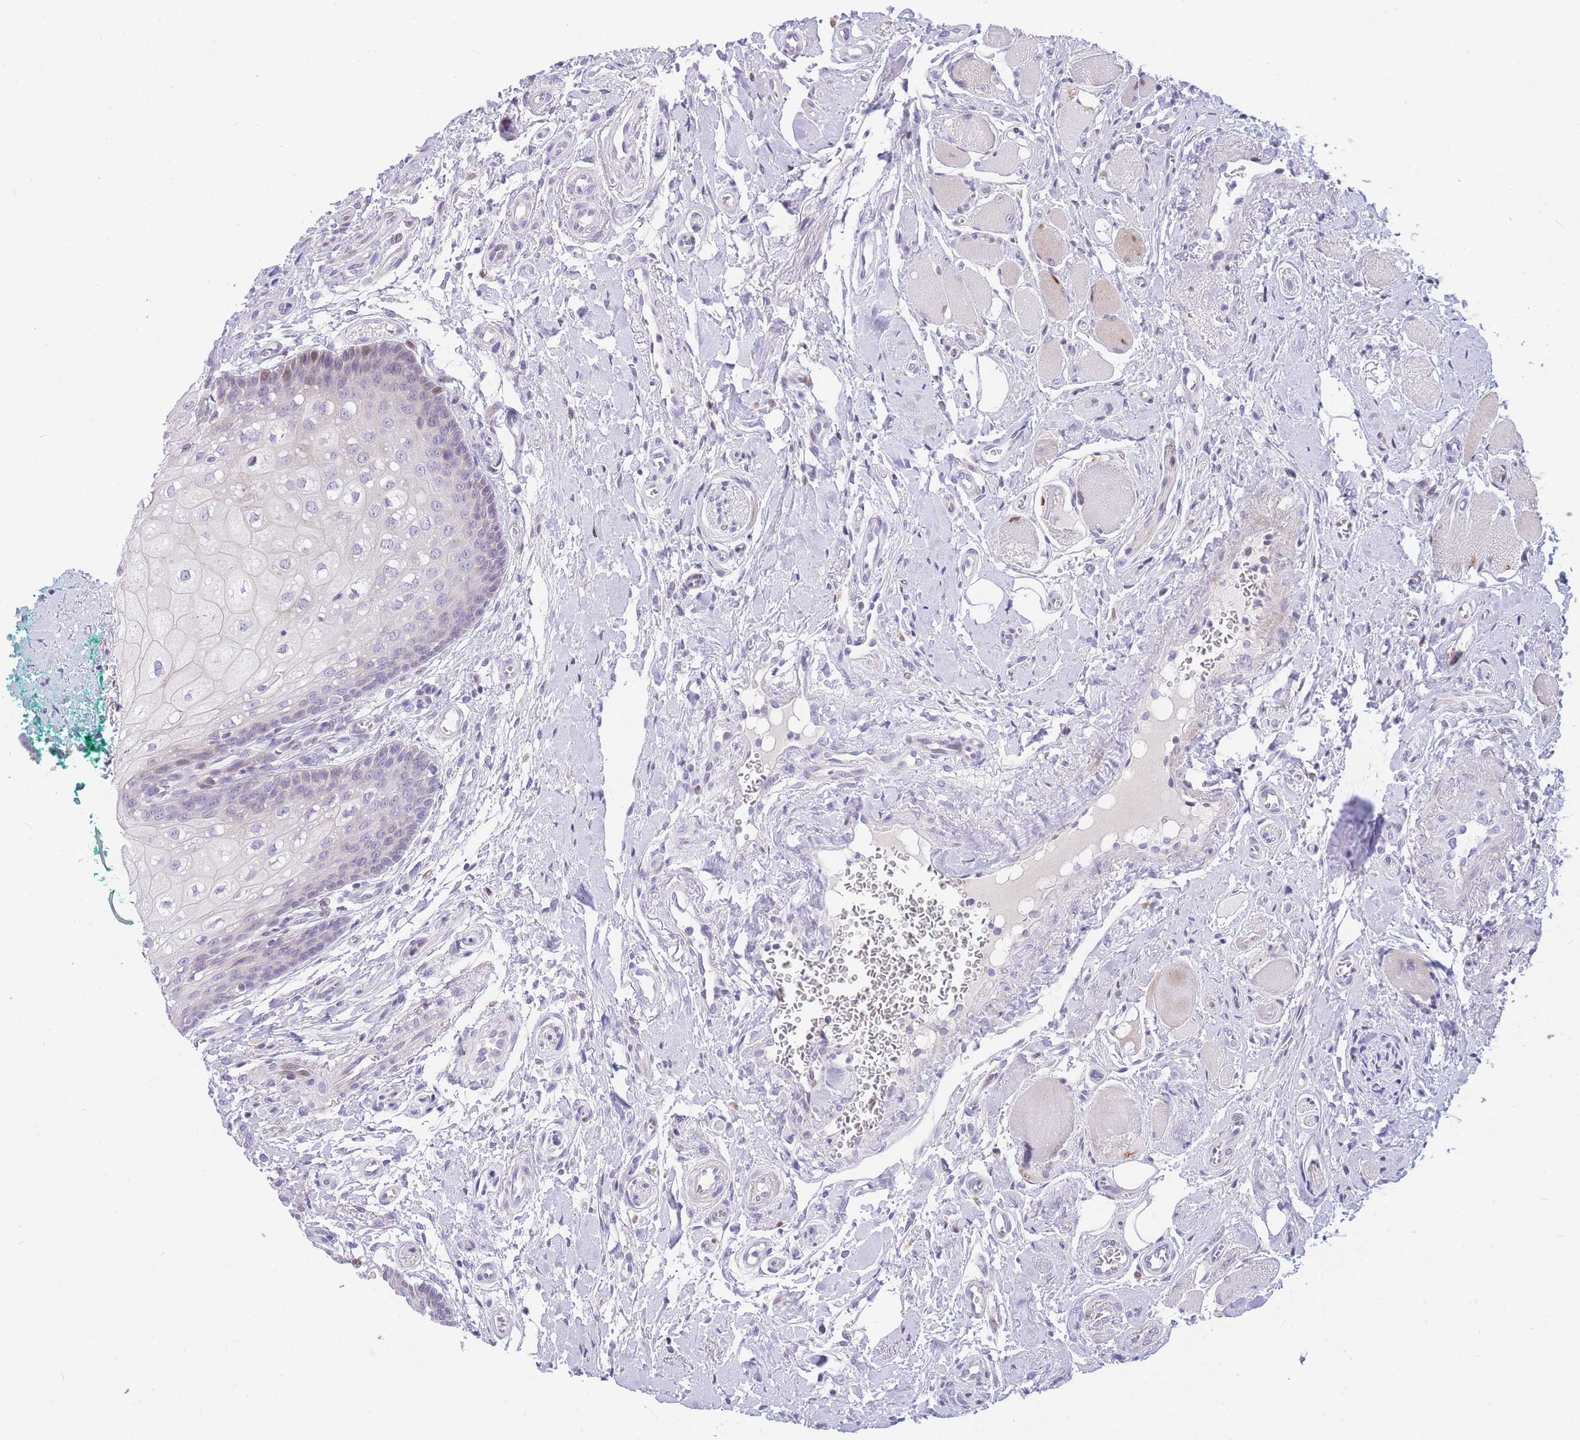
{"staining": {"intensity": "moderate", "quantity": "25%-75%", "location": "cytoplasmic/membranous"}, "tissue": "oral mucosa", "cell_type": "Squamous epithelial cells", "image_type": "normal", "snomed": [{"axis": "morphology", "description": "Normal tissue, NOS"}, {"axis": "morphology", "description": "Squamous cell carcinoma, NOS"}, {"axis": "topography", "description": "Oral tissue"}, {"axis": "topography", "description": "Tounge, NOS"}, {"axis": "topography", "description": "Head-Neck"}], "caption": "Immunohistochemistry photomicrograph of normal human oral mucosa stained for a protein (brown), which reveals medium levels of moderate cytoplasmic/membranous expression in approximately 25%-75% of squamous epithelial cells.", "gene": "SHCBP1", "patient": {"sex": "male", "age": 79}}